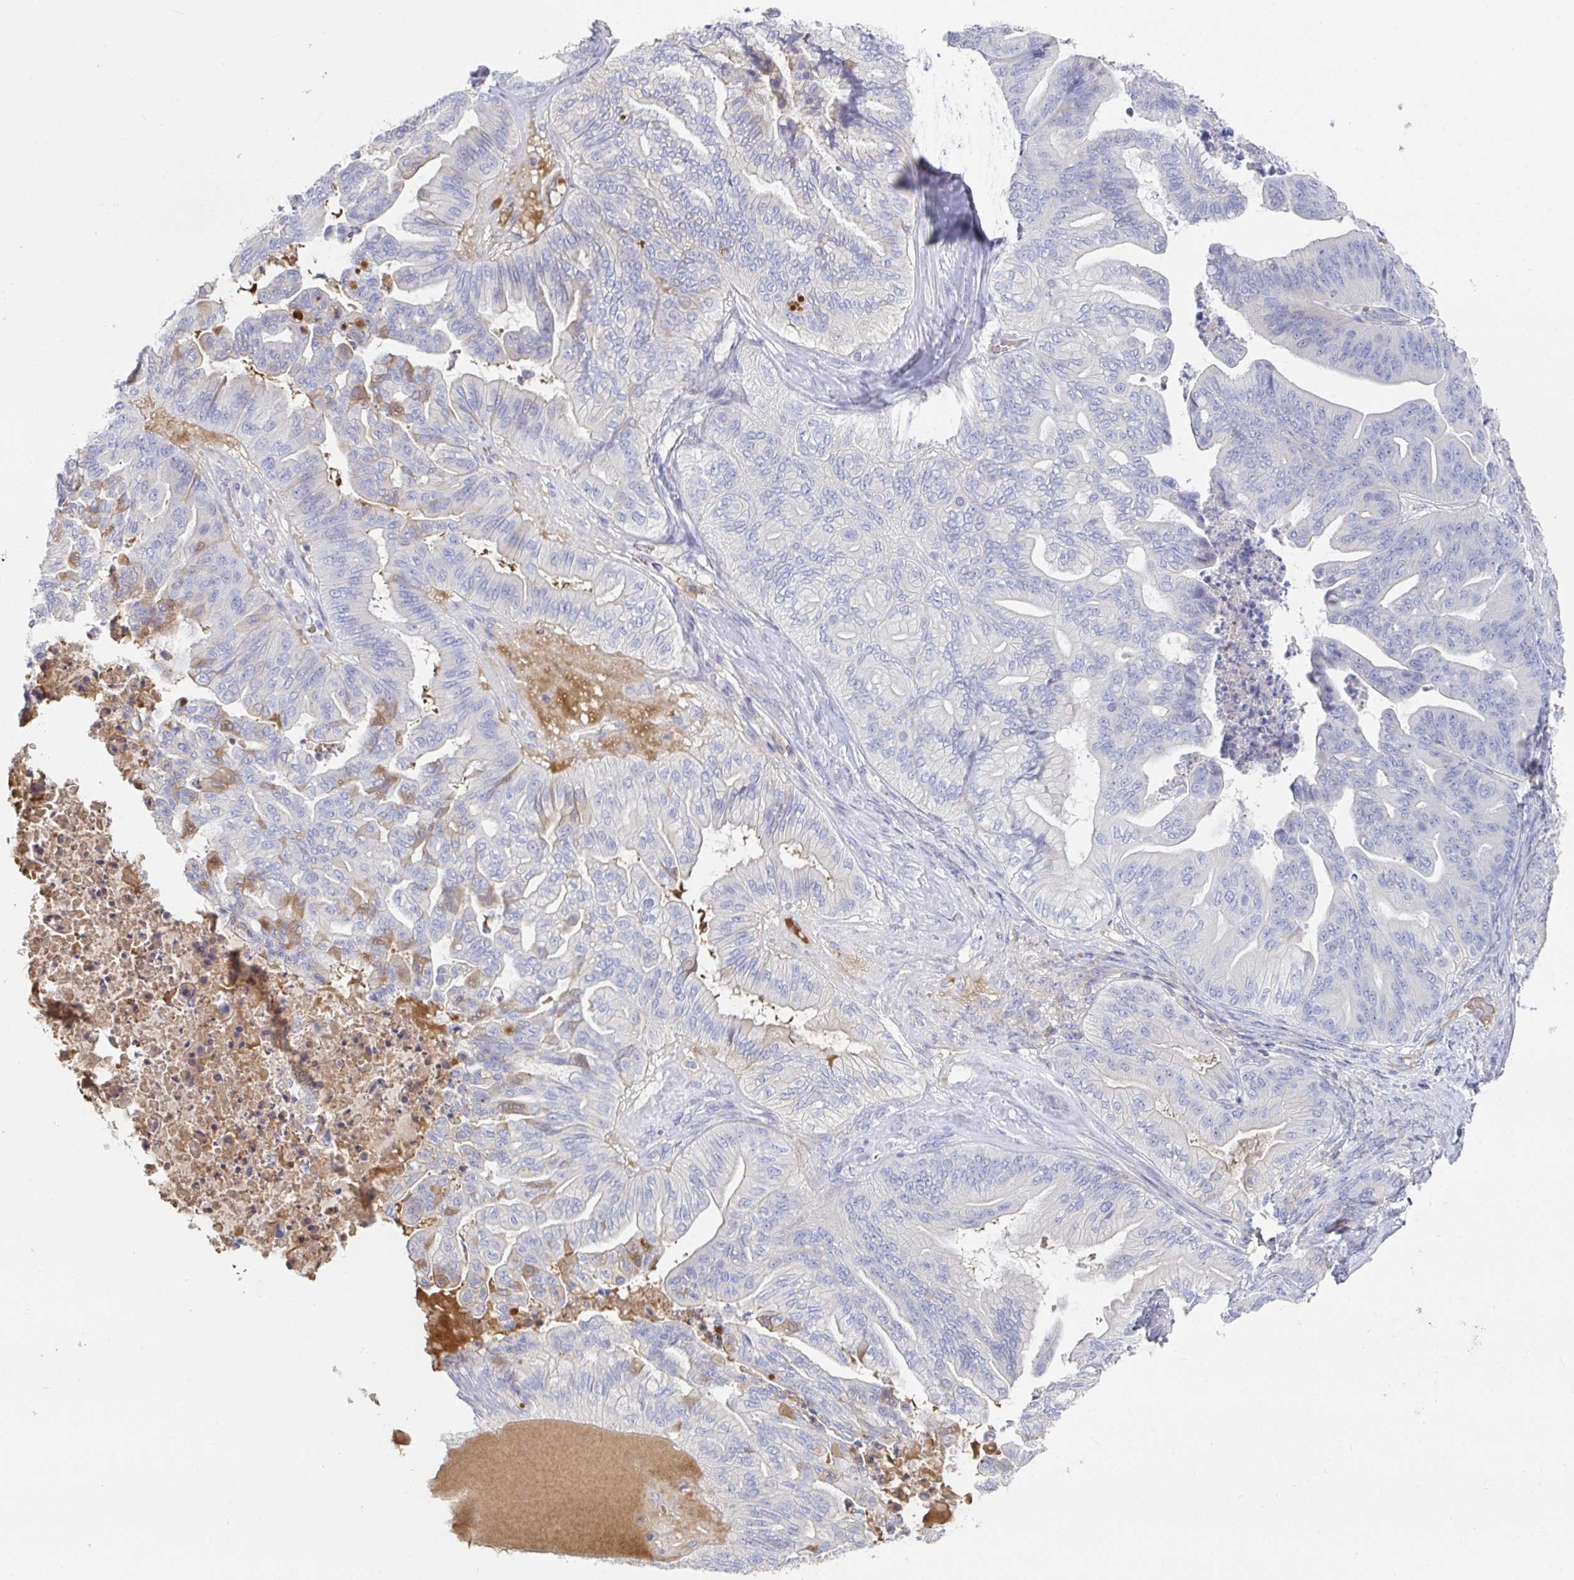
{"staining": {"intensity": "negative", "quantity": "none", "location": "none"}, "tissue": "ovarian cancer", "cell_type": "Tumor cells", "image_type": "cancer", "snomed": [{"axis": "morphology", "description": "Cystadenocarcinoma, mucinous, NOS"}, {"axis": "topography", "description": "Ovary"}], "caption": "Photomicrograph shows no significant protein positivity in tumor cells of ovarian cancer (mucinous cystadenocarcinoma).", "gene": "ANO5", "patient": {"sex": "female", "age": 67}}